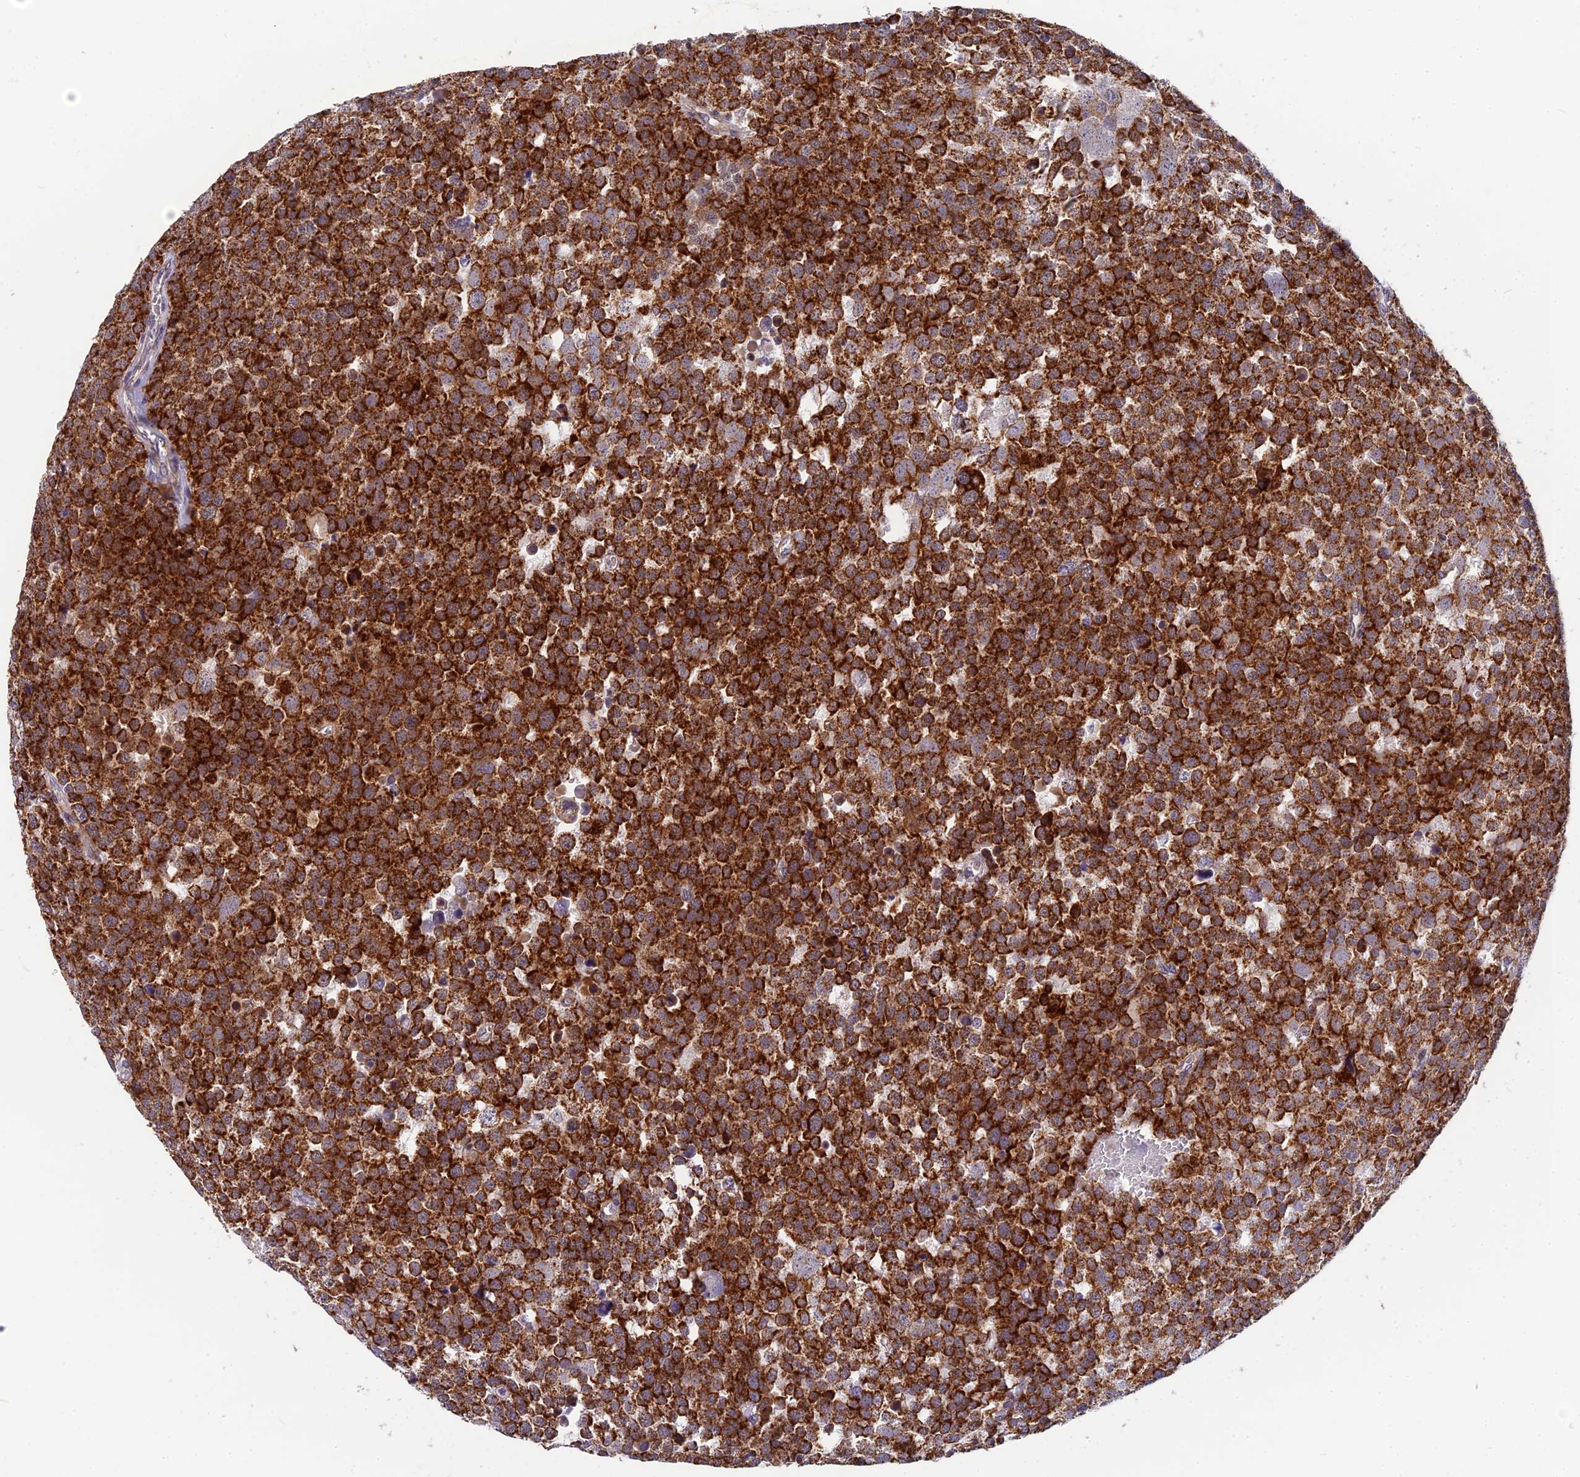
{"staining": {"intensity": "strong", "quantity": ">75%", "location": "cytoplasmic/membranous"}, "tissue": "testis cancer", "cell_type": "Tumor cells", "image_type": "cancer", "snomed": [{"axis": "morphology", "description": "Seminoma, NOS"}, {"axis": "topography", "description": "Testis"}], "caption": "There is high levels of strong cytoplasmic/membranous staining in tumor cells of seminoma (testis), as demonstrated by immunohistochemical staining (brown color).", "gene": "CMC1", "patient": {"sex": "male", "age": 71}}